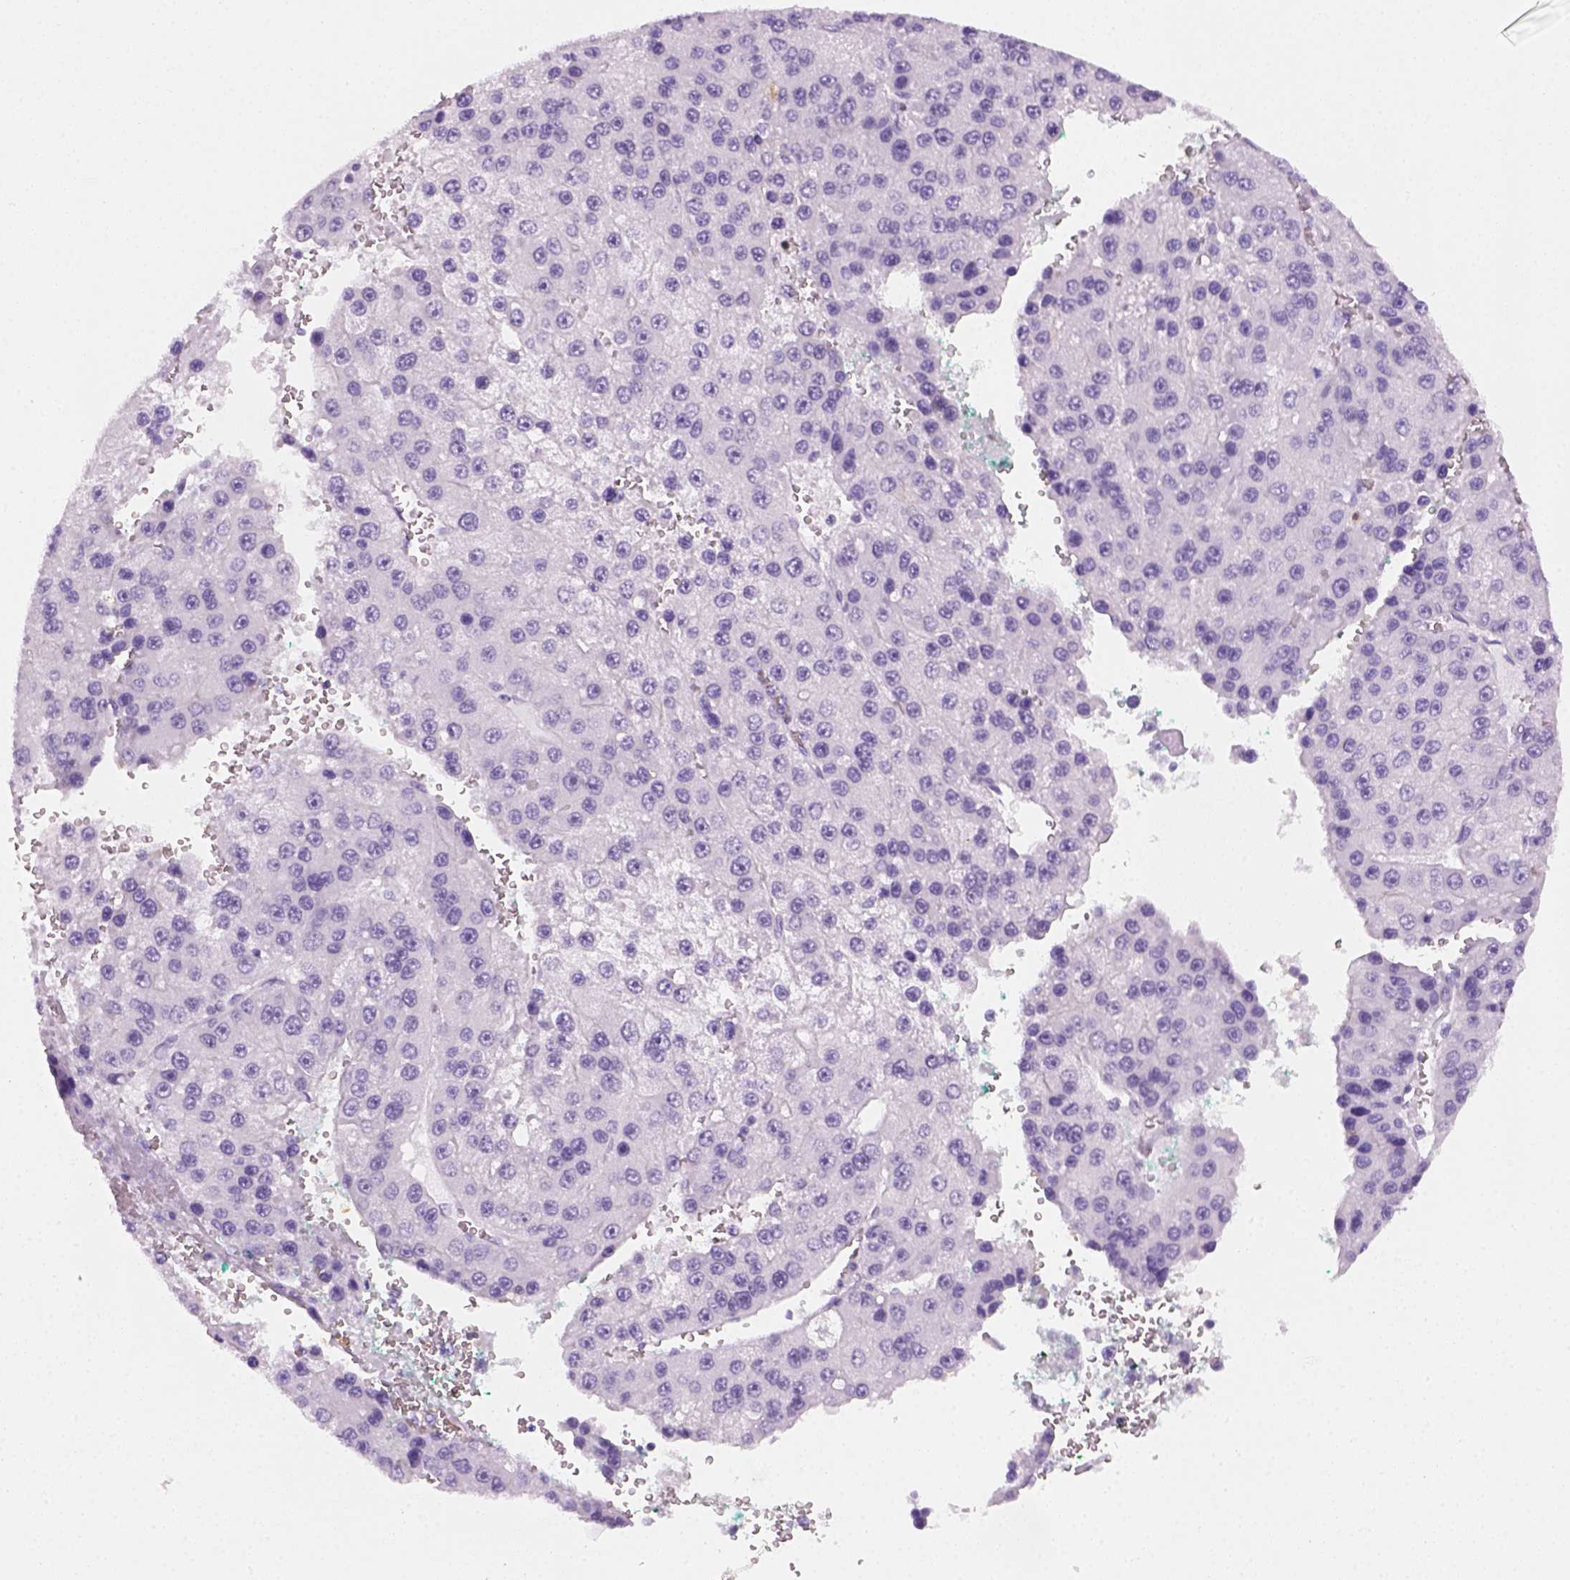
{"staining": {"intensity": "negative", "quantity": "none", "location": "none"}, "tissue": "liver cancer", "cell_type": "Tumor cells", "image_type": "cancer", "snomed": [{"axis": "morphology", "description": "Carcinoma, Hepatocellular, NOS"}, {"axis": "topography", "description": "Liver"}], "caption": "IHC of human liver hepatocellular carcinoma shows no expression in tumor cells.", "gene": "AQP3", "patient": {"sex": "female", "age": 73}}